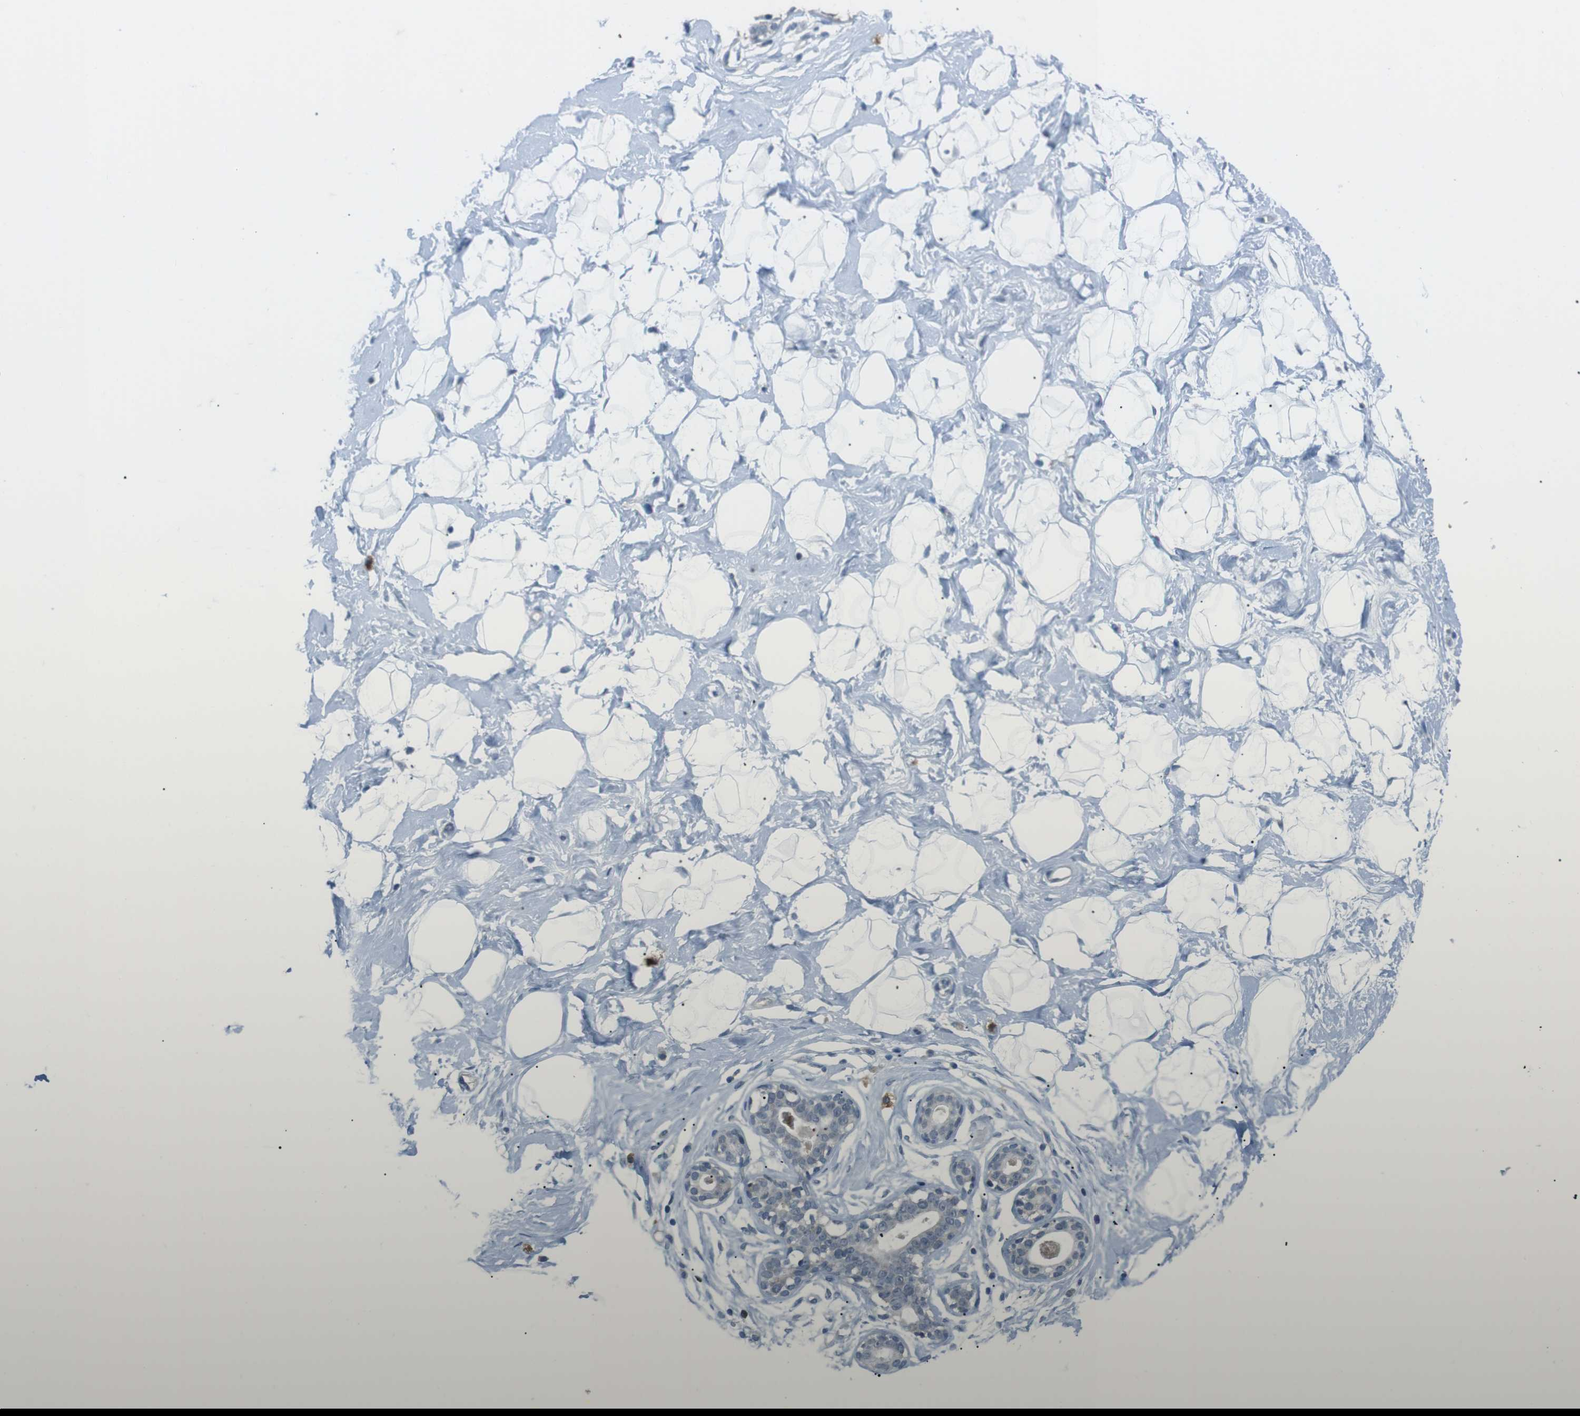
{"staining": {"intensity": "negative", "quantity": "none", "location": "none"}, "tissue": "breast", "cell_type": "Adipocytes", "image_type": "normal", "snomed": [{"axis": "morphology", "description": "Normal tissue, NOS"}, {"axis": "topography", "description": "Breast"}], "caption": "DAB immunohistochemical staining of normal breast reveals no significant staining in adipocytes.", "gene": "FCRLA", "patient": {"sex": "female", "age": 23}}